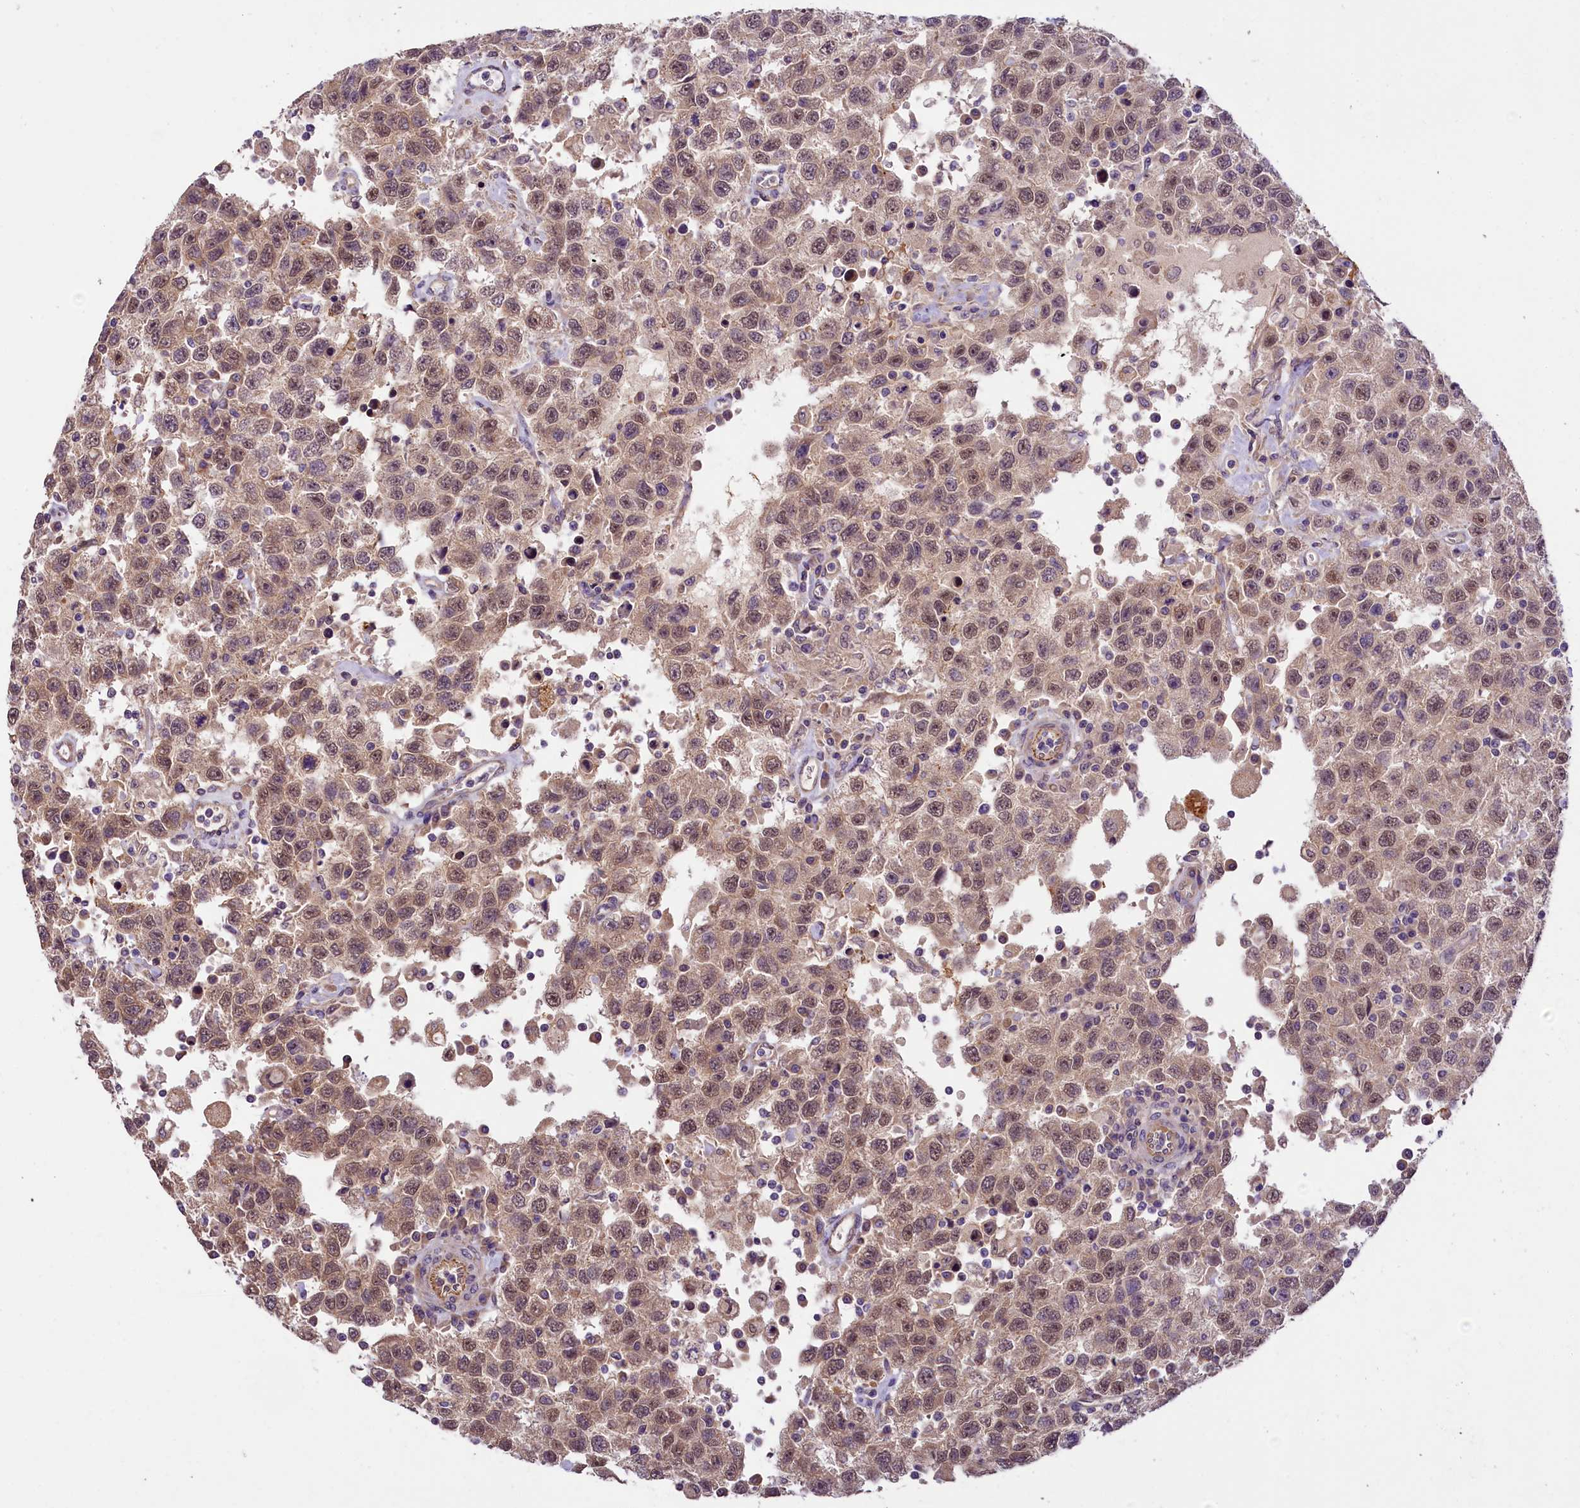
{"staining": {"intensity": "weak", "quantity": ">75%", "location": "cytoplasmic/membranous,nuclear"}, "tissue": "testis cancer", "cell_type": "Tumor cells", "image_type": "cancer", "snomed": [{"axis": "morphology", "description": "Seminoma, NOS"}, {"axis": "topography", "description": "Testis"}], "caption": "This is an image of immunohistochemistry staining of testis seminoma, which shows weak staining in the cytoplasmic/membranous and nuclear of tumor cells.", "gene": "UBXN6", "patient": {"sex": "male", "age": 41}}